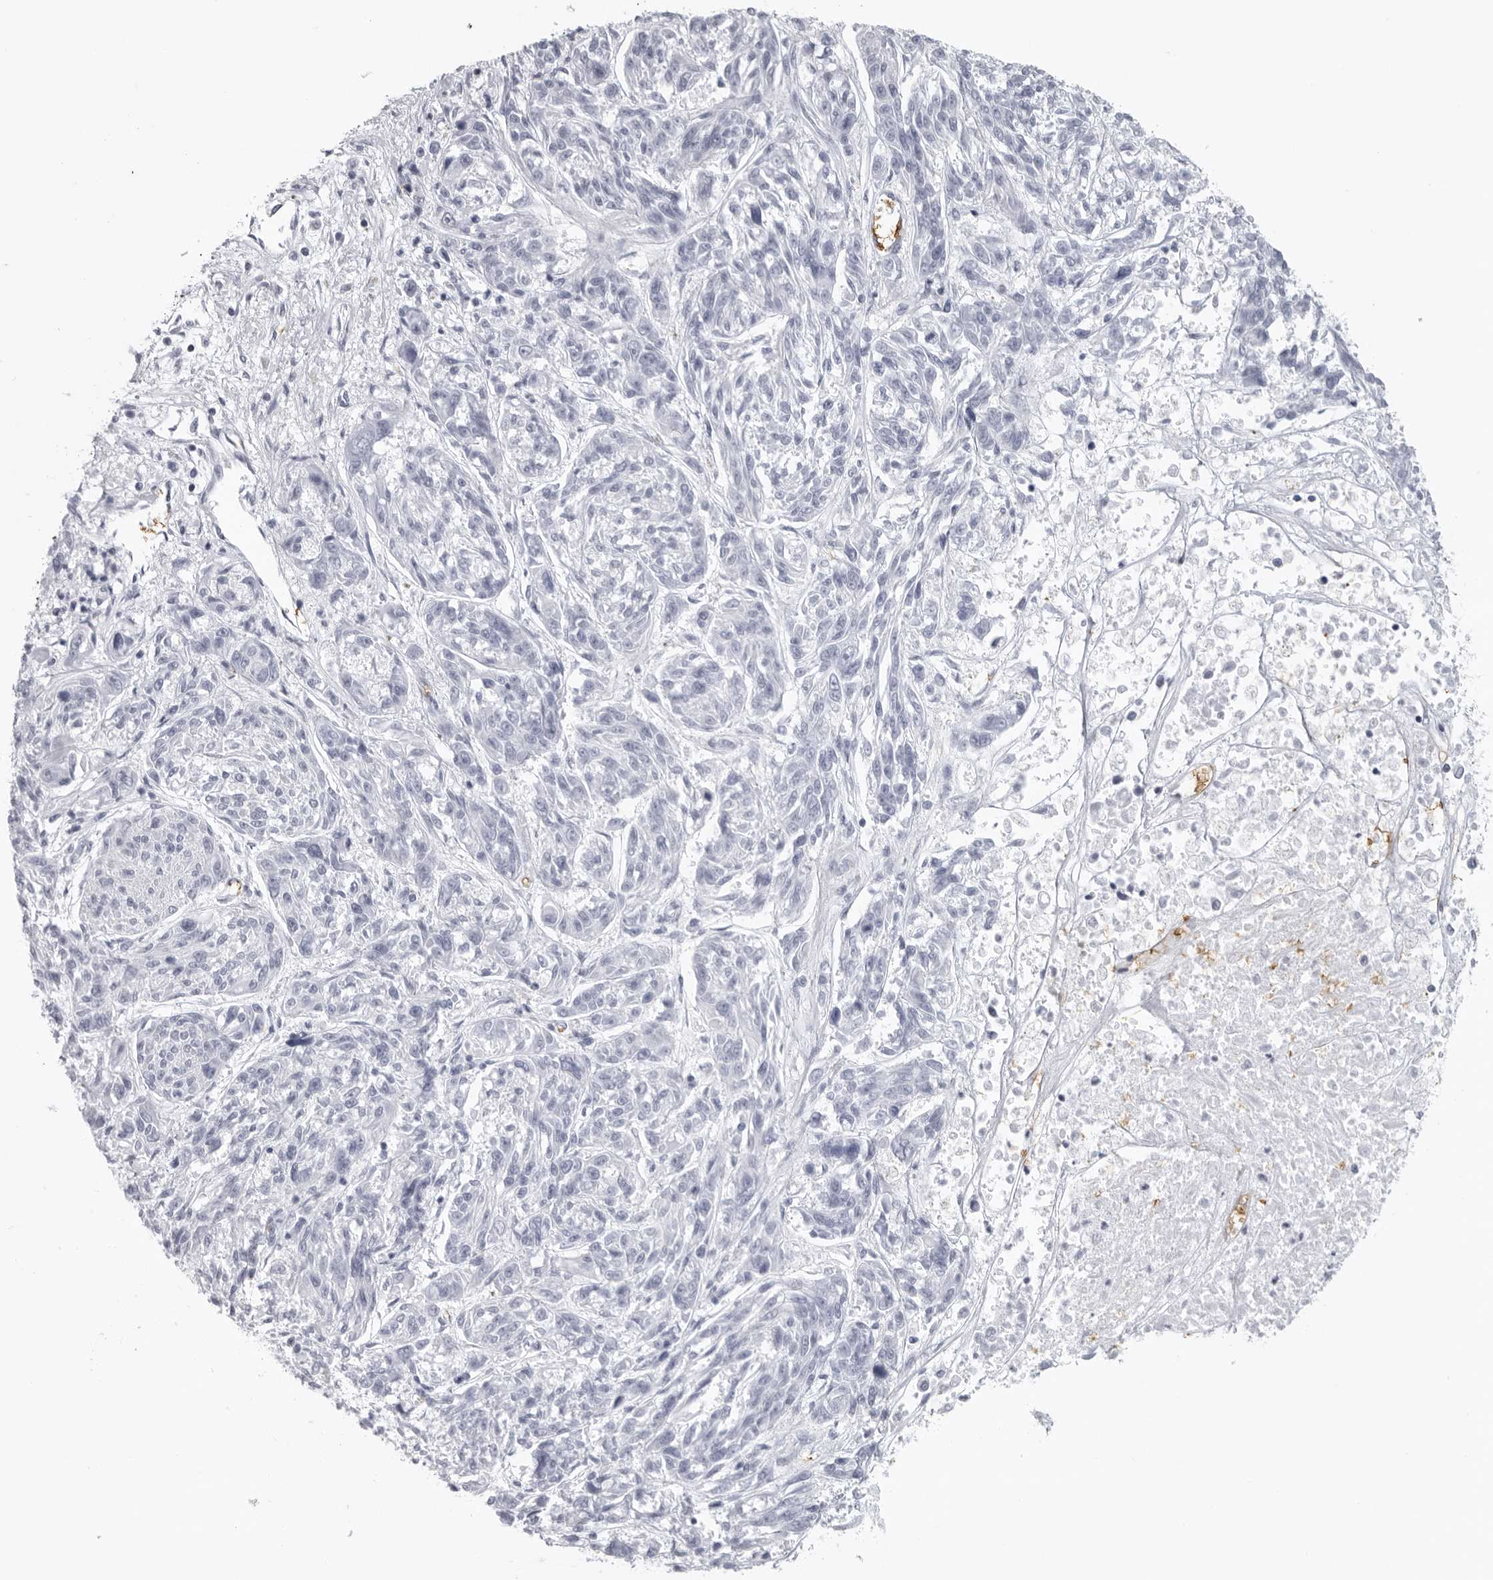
{"staining": {"intensity": "negative", "quantity": "none", "location": "none"}, "tissue": "melanoma", "cell_type": "Tumor cells", "image_type": "cancer", "snomed": [{"axis": "morphology", "description": "Malignant melanoma, NOS"}, {"axis": "topography", "description": "Skin"}], "caption": "Immunohistochemical staining of malignant melanoma displays no significant positivity in tumor cells.", "gene": "EPB41", "patient": {"sex": "male", "age": 53}}